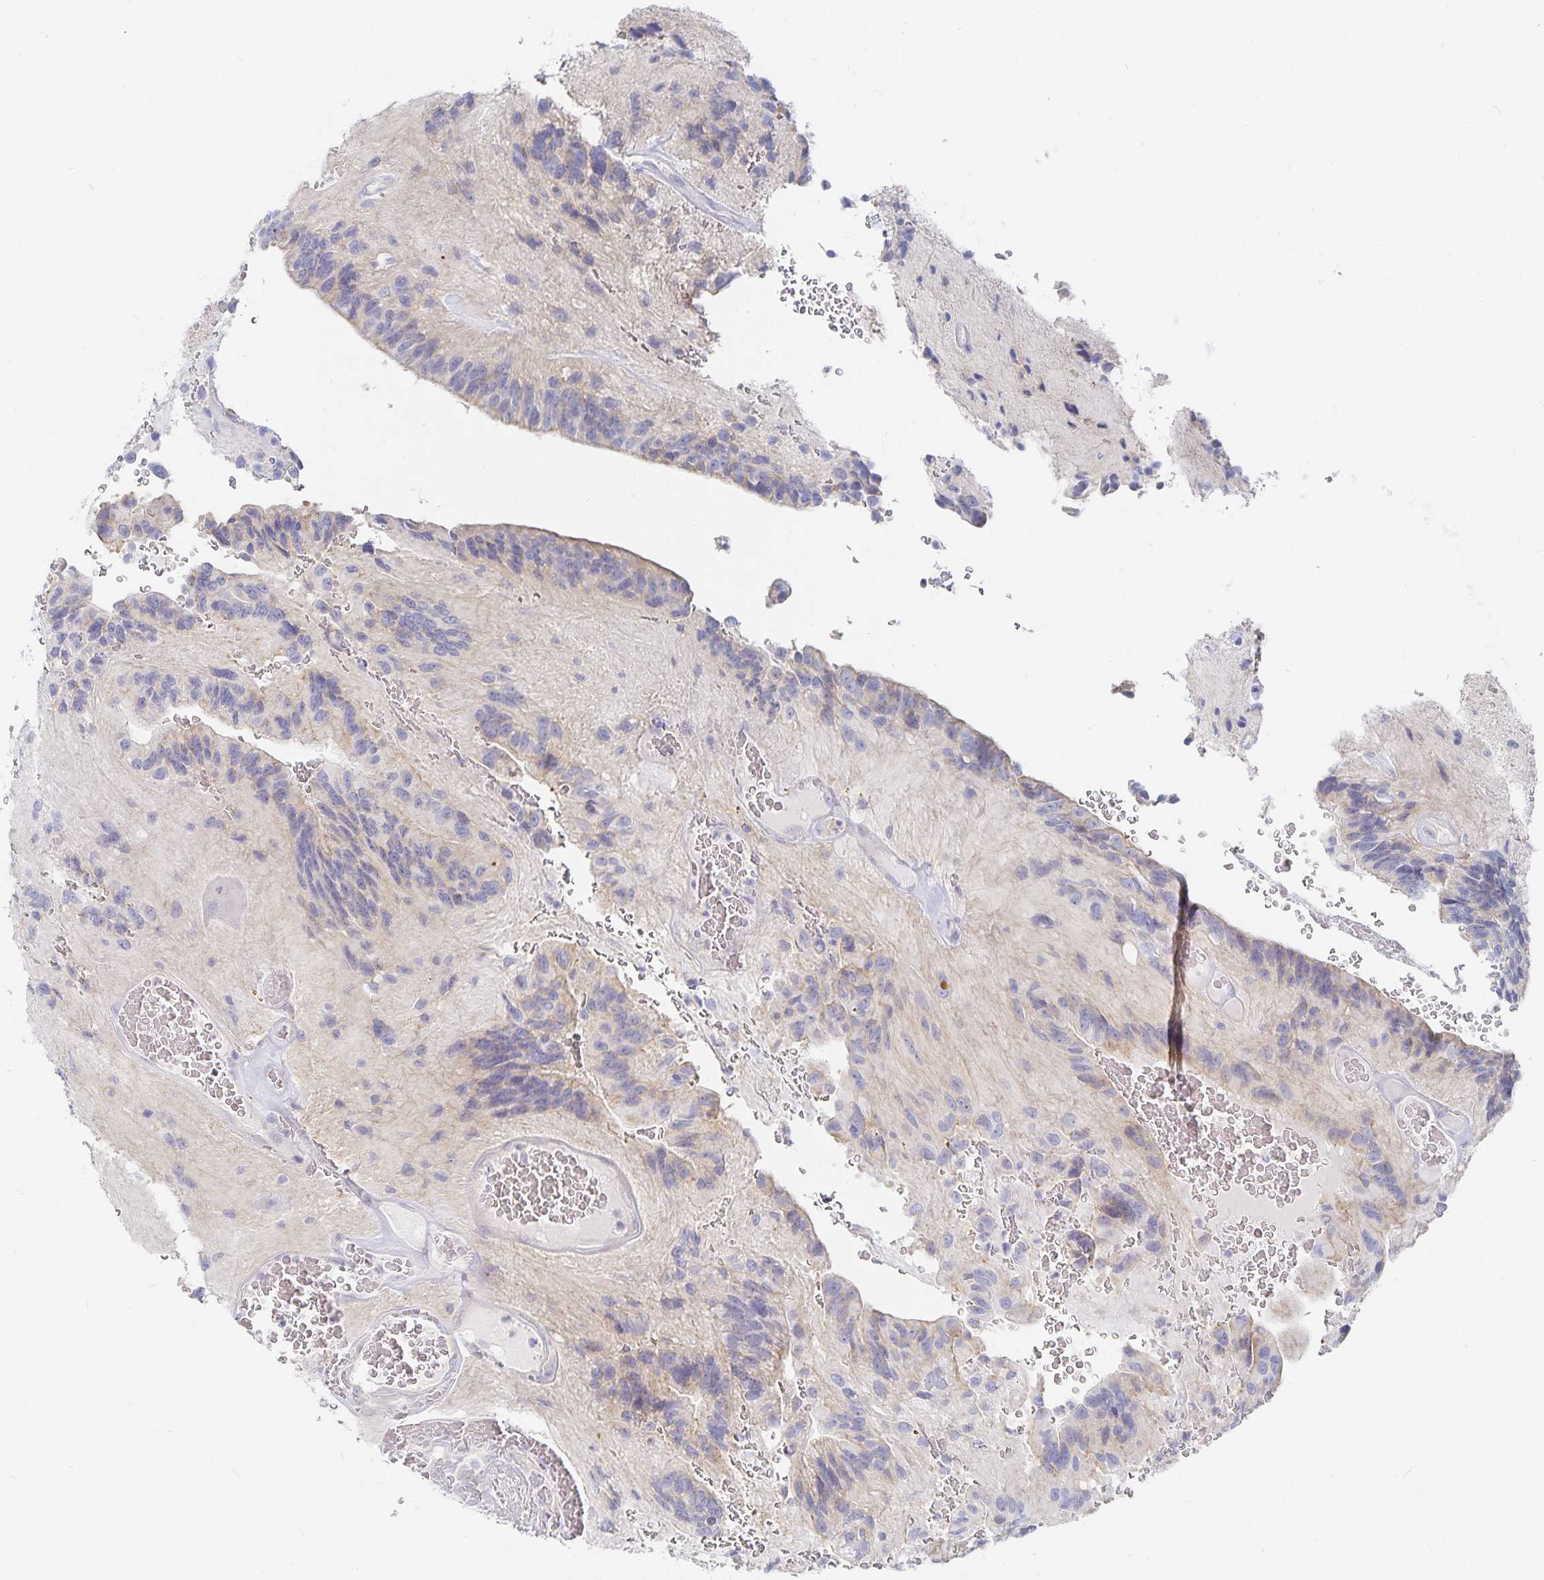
{"staining": {"intensity": "negative", "quantity": "none", "location": "none"}, "tissue": "glioma", "cell_type": "Tumor cells", "image_type": "cancer", "snomed": [{"axis": "morphology", "description": "Glioma, malignant, Low grade"}, {"axis": "topography", "description": "Brain"}], "caption": "This is a photomicrograph of immunohistochemistry (IHC) staining of low-grade glioma (malignant), which shows no positivity in tumor cells.", "gene": "DNAH9", "patient": {"sex": "male", "age": 31}}